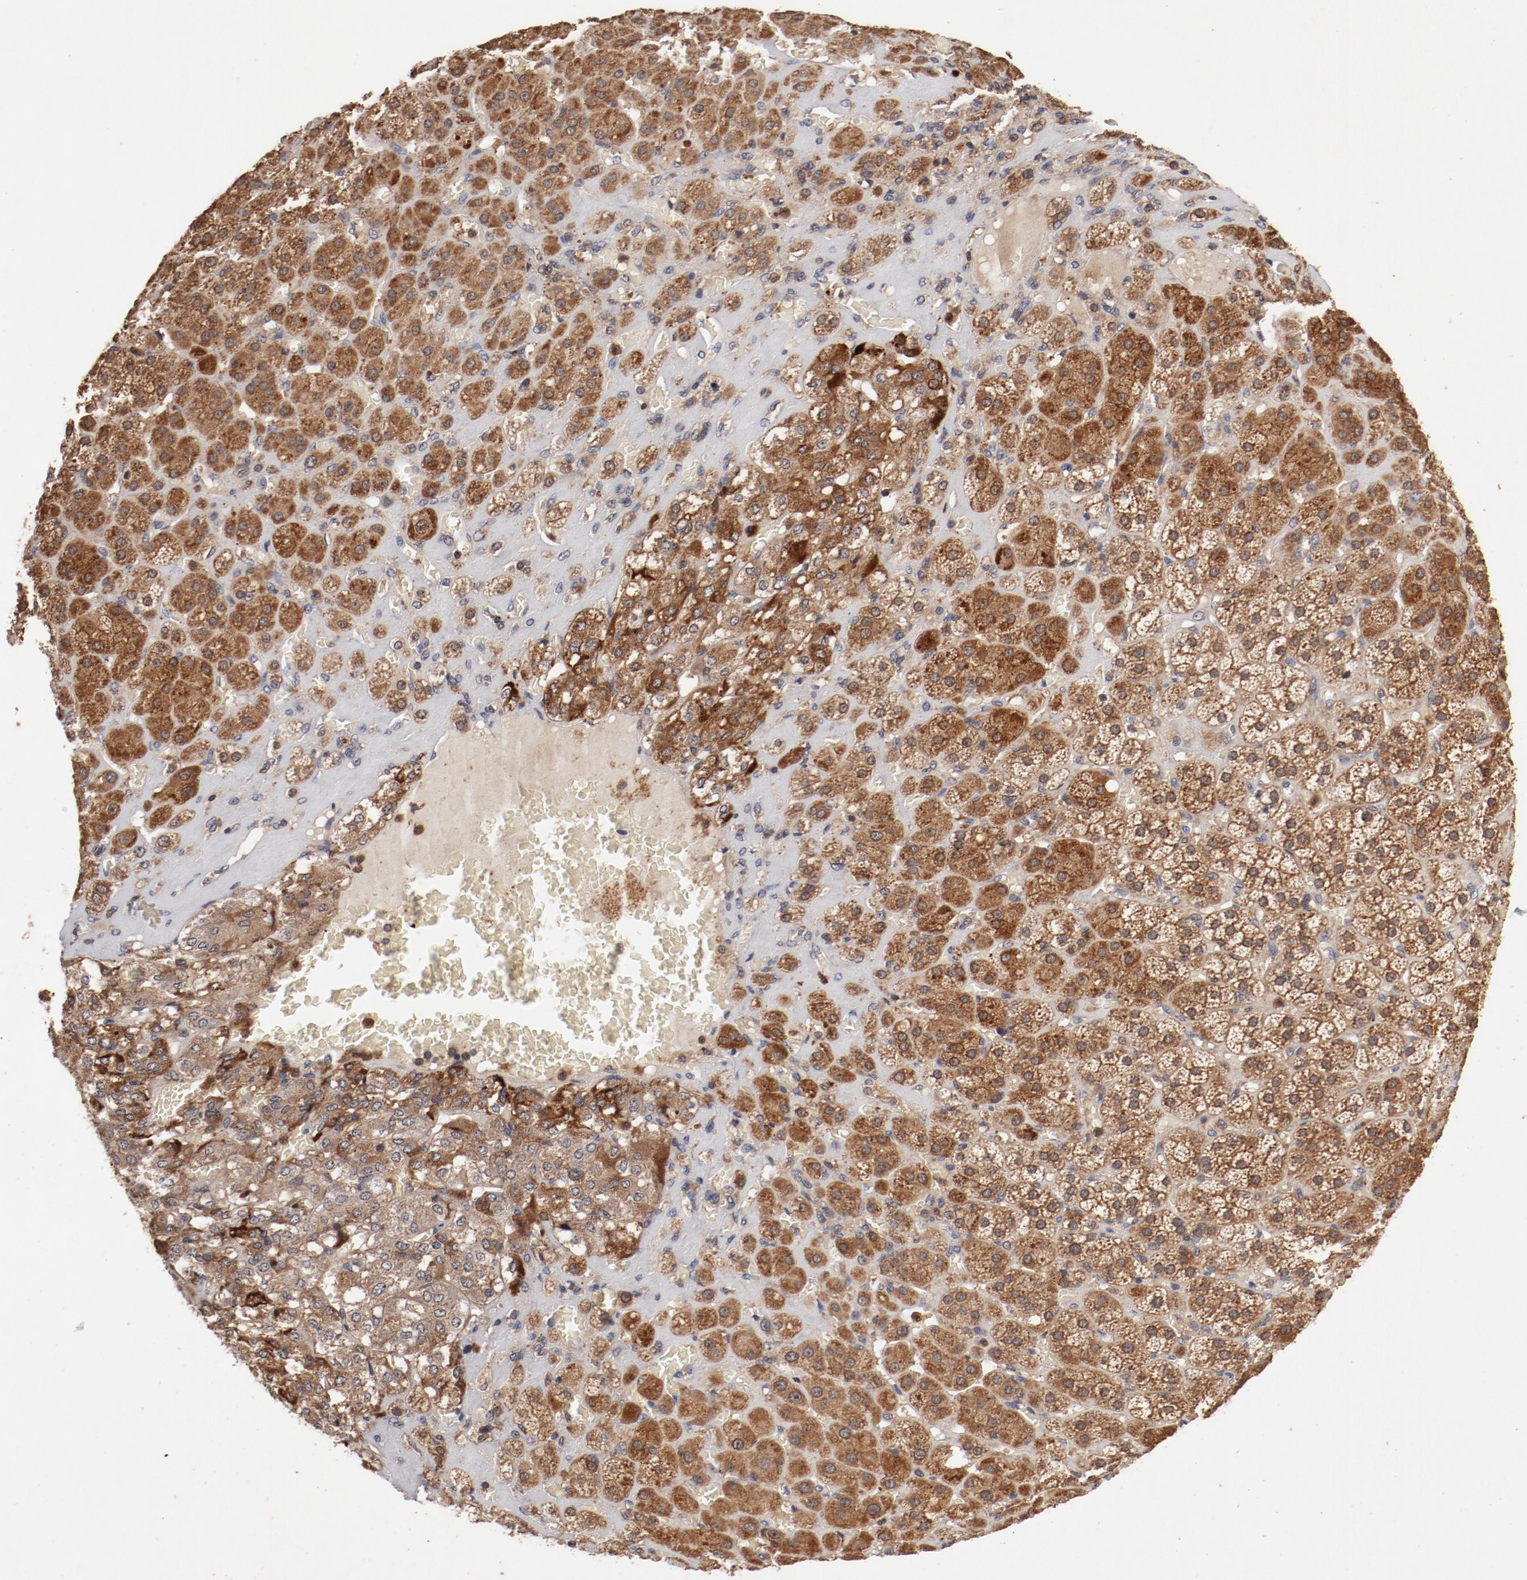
{"staining": {"intensity": "moderate", "quantity": ">75%", "location": "cytoplasmic/membranous,nuclear"}, "tissue": "adrenal gland", "cell_type": "Glandular cells", "image_type": "normal", "snomed": [{"axis": "morphology", "description": "Normal tissue, NOS"}, {"axis": "topography", "description": "Adrenal gland"}], "caption": "About >75% of glandular cells in normal human adrenal gland display moderate cytoplasmic/membranous,nuclear protein staining as visualized by brown immunohistochemical staining.", "gene": "GUF1", "patient": {"sex": "female", "age": 71}}